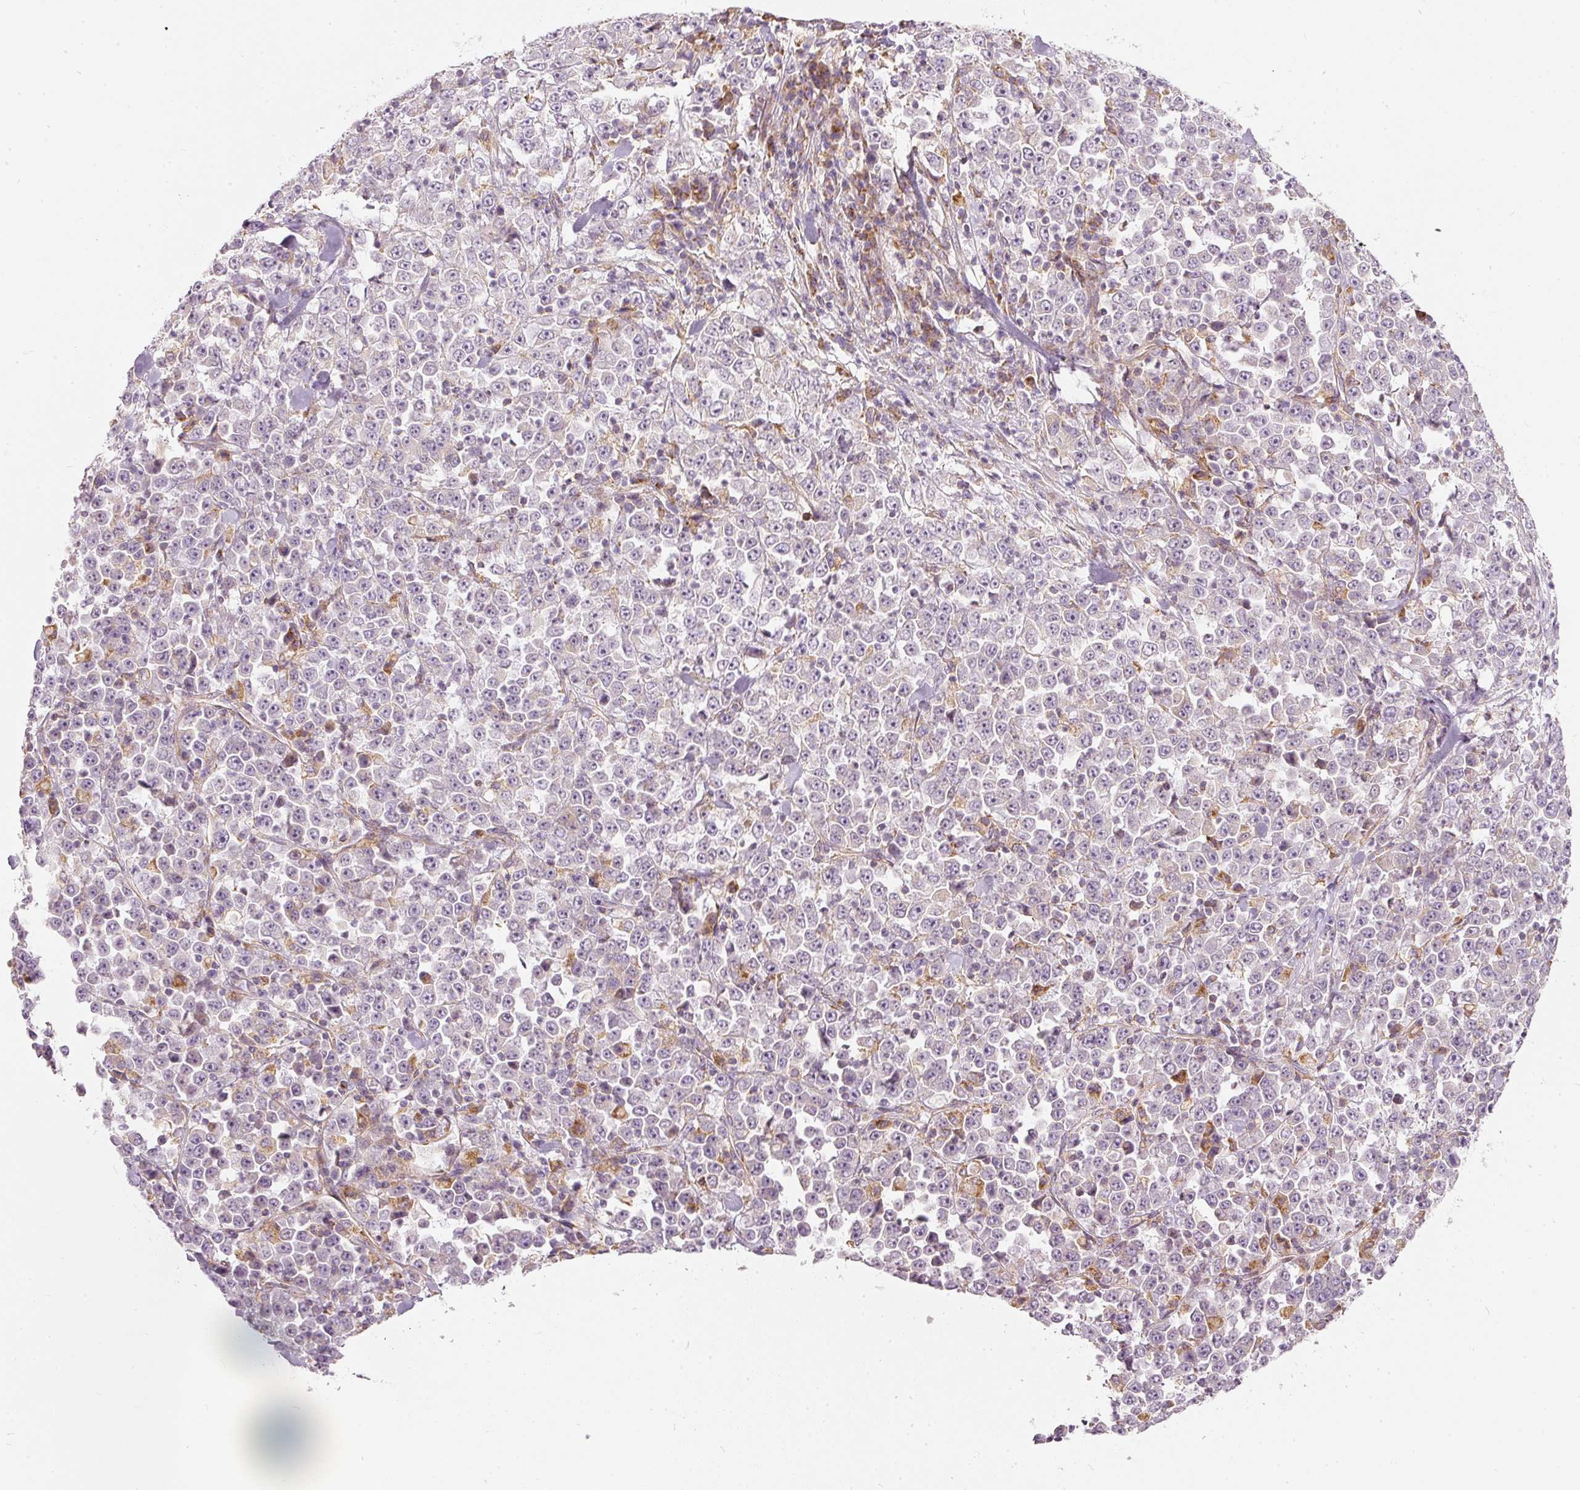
{"staining": {"intensity": "negative", "quantity": "none", "location": "none"}, "tissue": "stomach cancer", "cell_type": "Tumor cells", "image_type": "cancer", "snomed": [{"axis": "morphology", "description": "Normal tissue, NOS"}, {"axis": "morphology", "description": "Adenocarcinoma, NOS"}, {"axis": "topography", "description": "Stomach, upper"}, {"axis": "topography", "description": "Stomach"}], "caption": "Tumor cells are negative for brown protein staining in stomach adenocarcinoma.", "gene": "SNAPC5", "patient": {"sex": "male", "age": 59}}